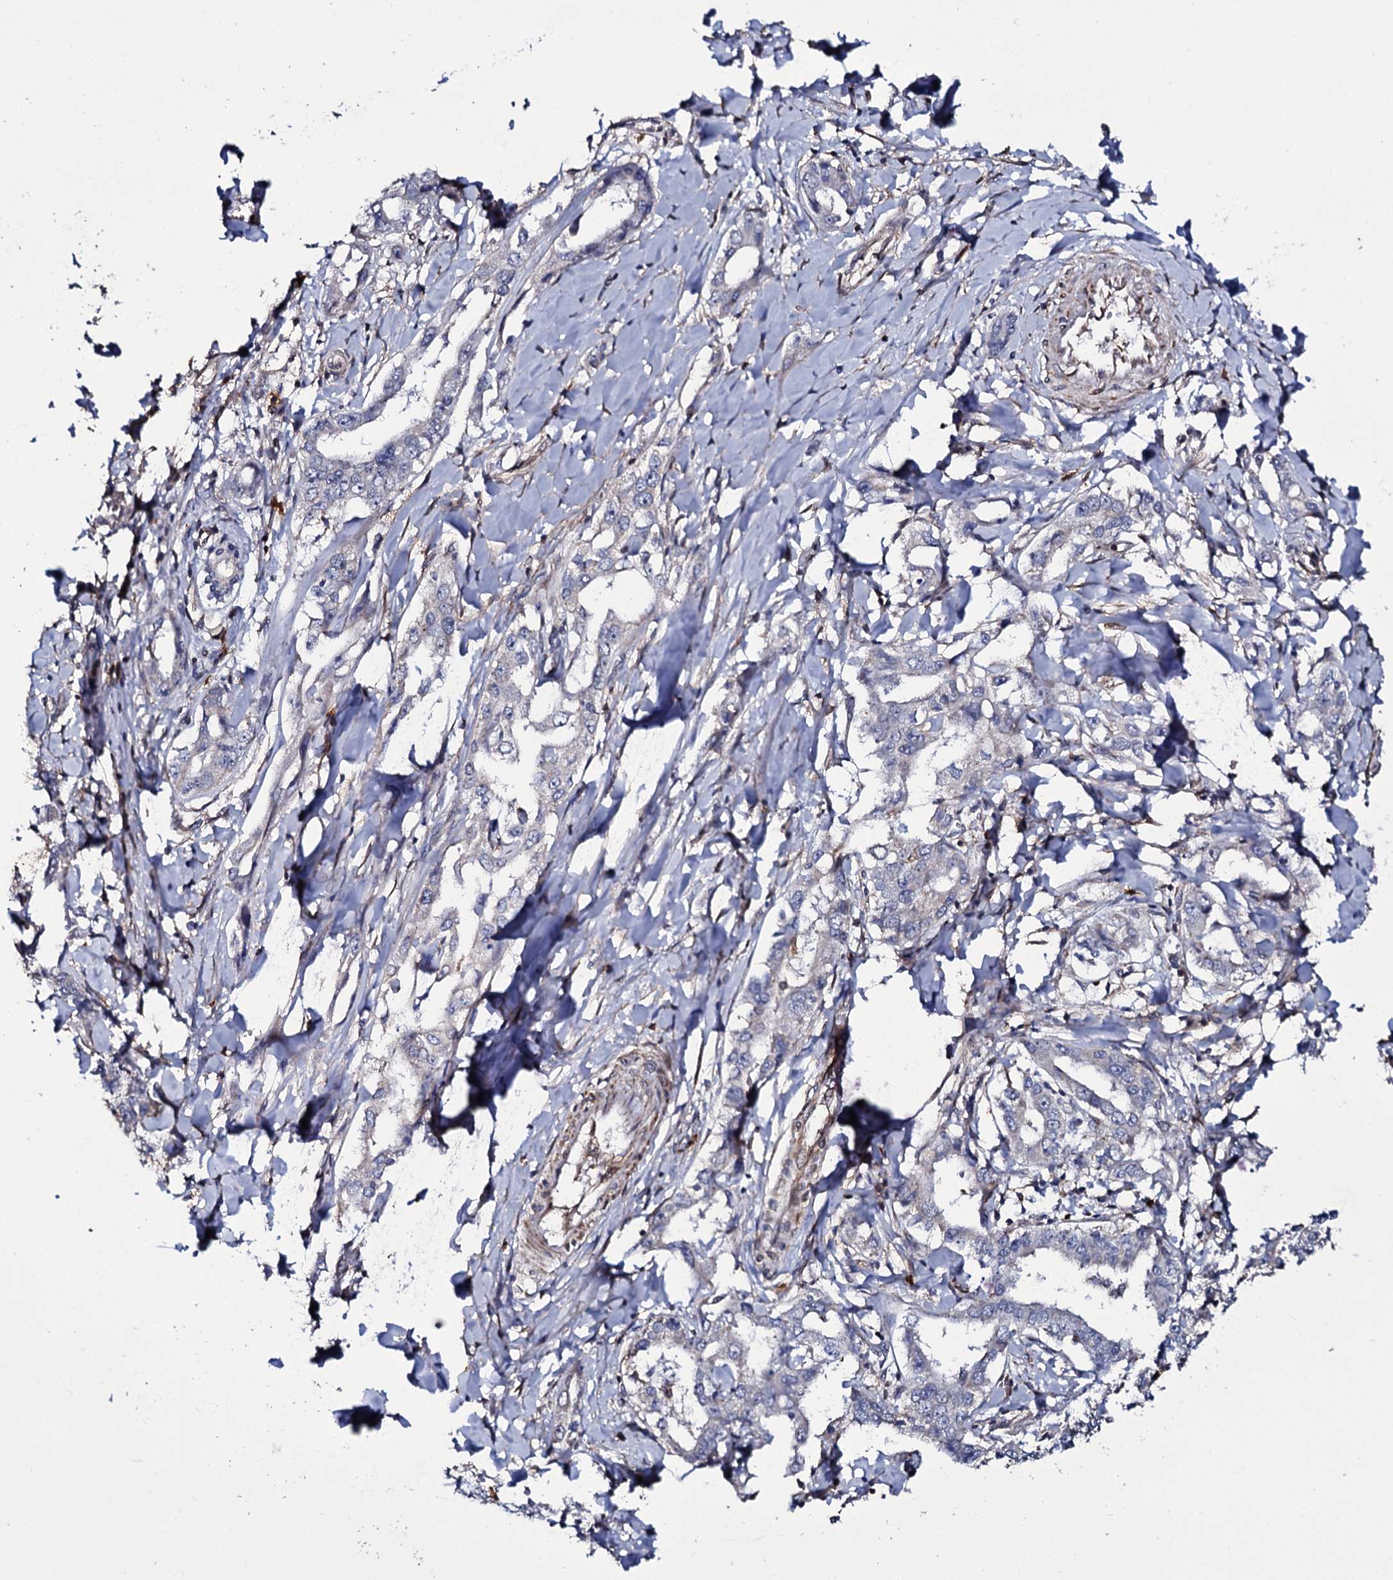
{"staining": {"intensity": "negative", "quantity": "none", "location": "none"}, "tissue": "liver cancer", "cell_type": "Tumor cells", "image_type": "cancer", "snomed": [{"axis": "morphology", "description": "Cholangiocarcinoma"}, {"axis": "topography", "description": "Liver"}], "caption": "Tumor cells are negative for protein expression in human liver cholangiocarcinoma.", "gene": "TTC23", "patient": {"sex": "male", "age": 59}}